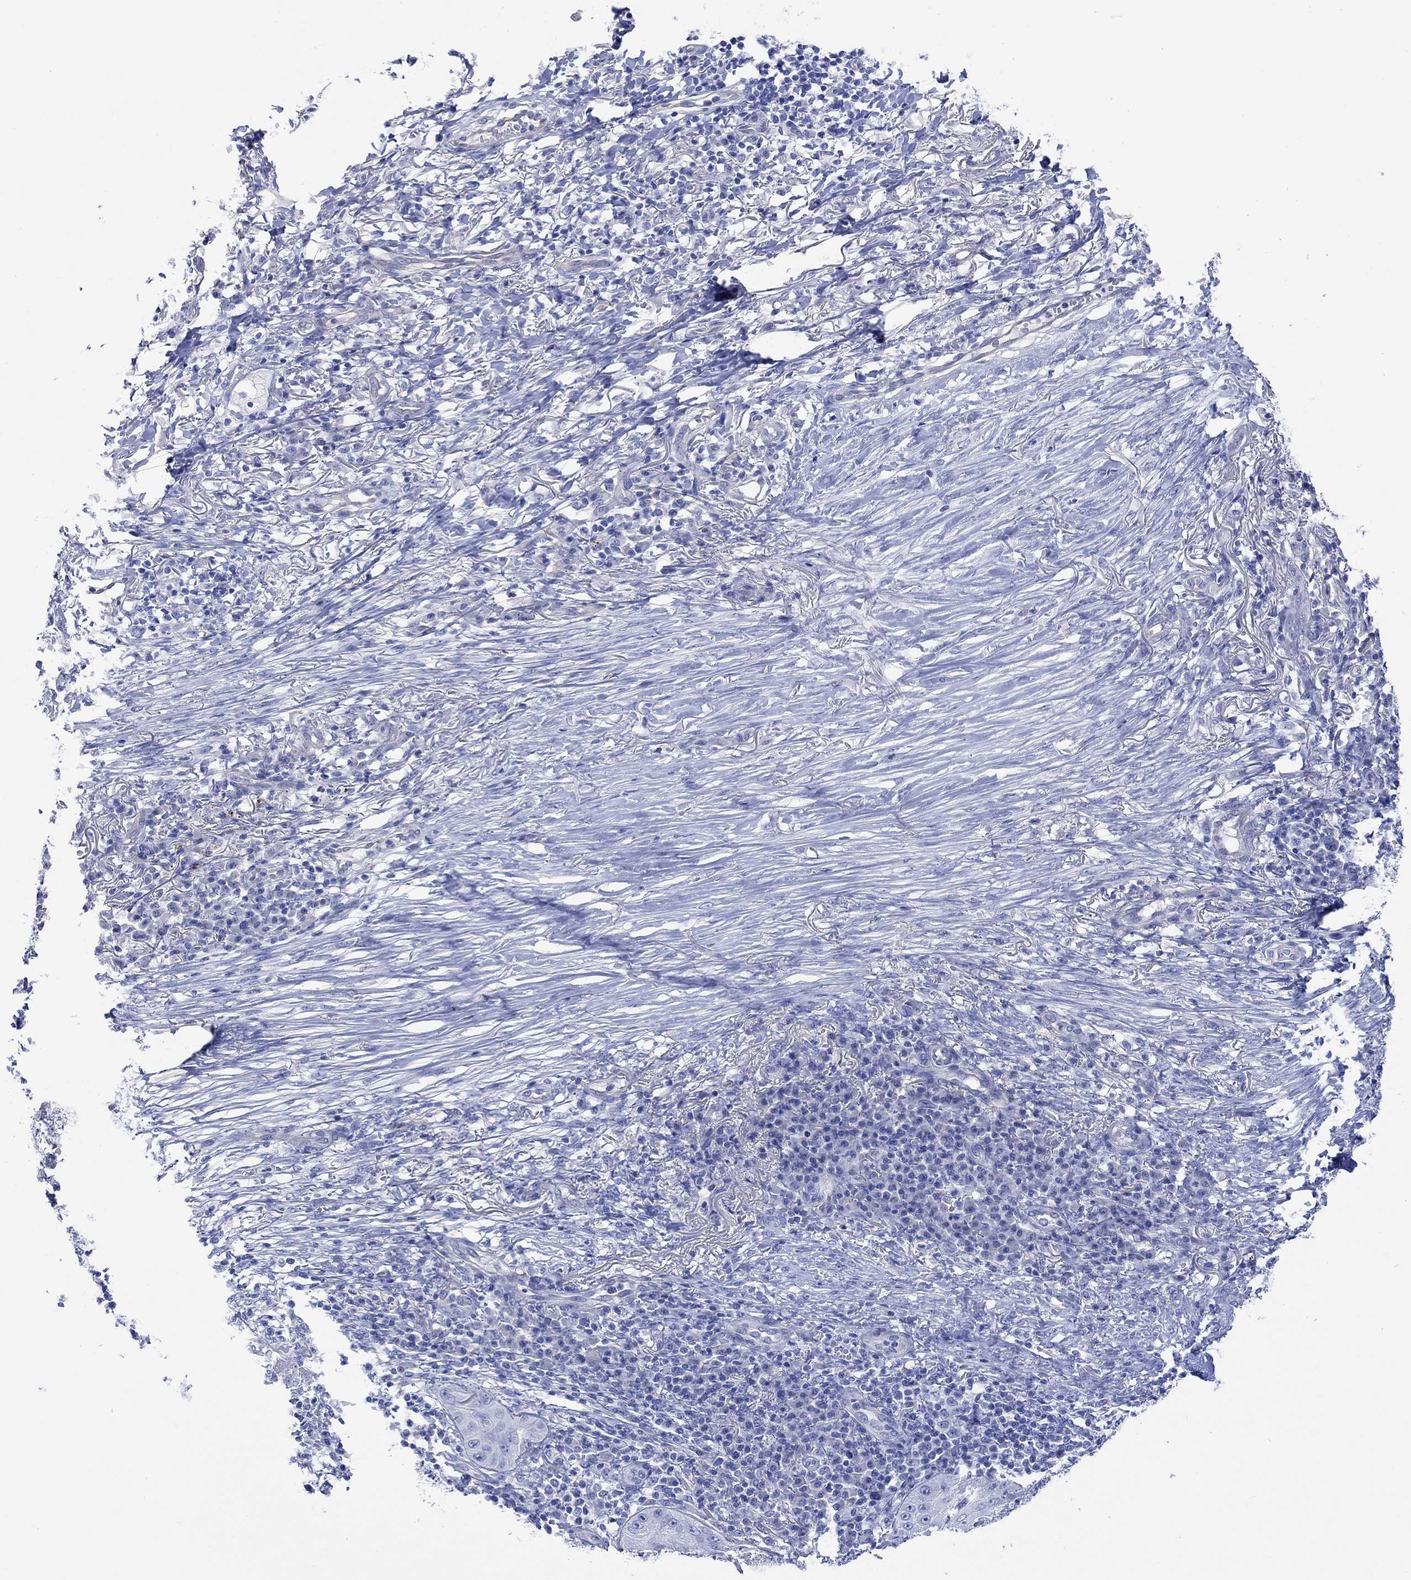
{"staining": {"intensity": "negative", "quantity": "none", "location": "none"}, "tissue": "skin cancer", "cell_type": "Tumor cells", "image_type": "cancer", "snomed": [{"axis": "morphology", "description": "Squamous cell carcinoma, NOS"}, {"axis": "topography", "description": "Skin"}], "caption": "The micrograph displays no significant positivity in tumor cells of skin squamous cell carcinoma.", "gene": "CPLX2", "patient": {"sex": "male", "age": 70}}